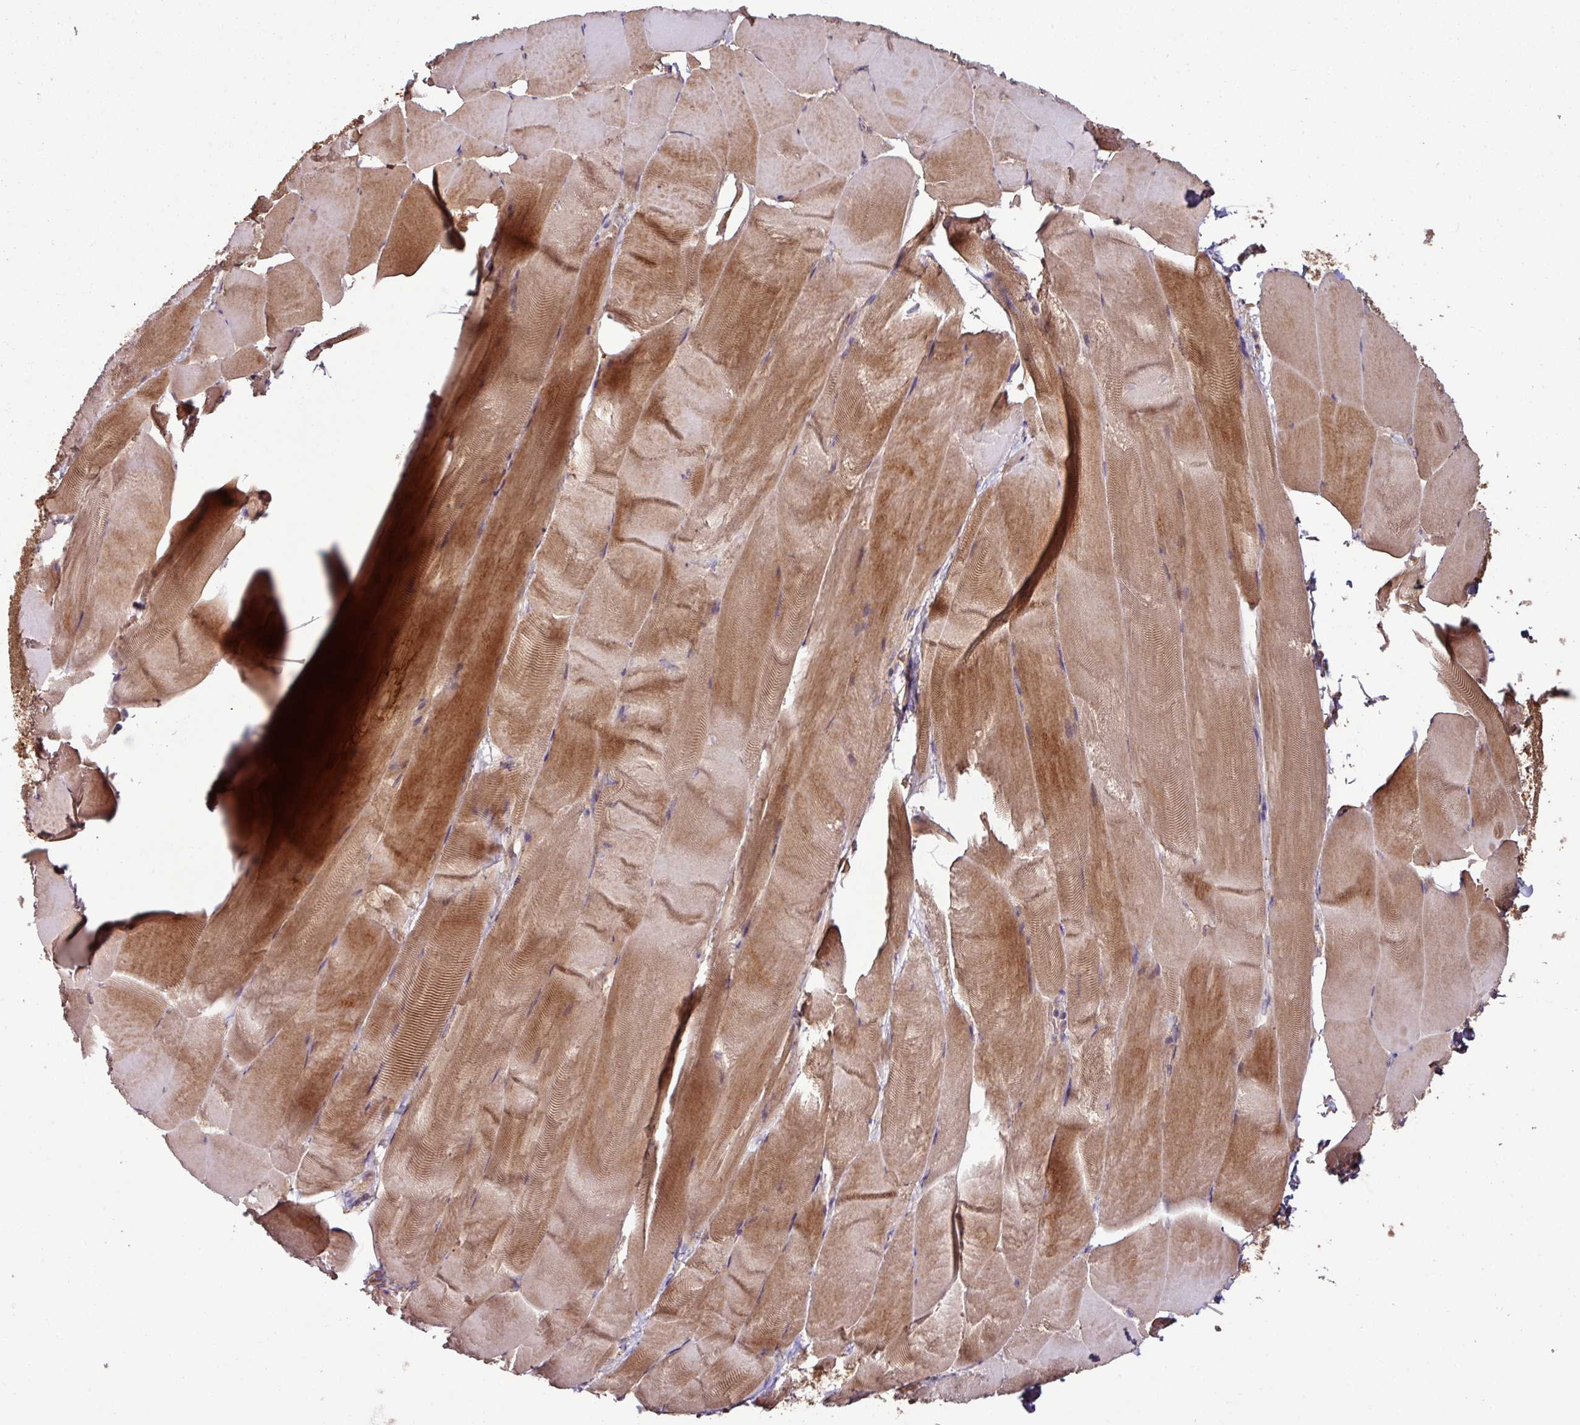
{"staining": {"intensity": "moderate", "quantity": "25%-75%", "location": "cytoplasmic/membranous"}, "tissue": "skeletal muscle", "cell_type": "Myocytes", "image_type": "normal", "snomed": [{"axis": "morphology", "description": "Normal tissue, NOS"}, {"axis": "topography", "description": "Skeletal muscle"}], "caption": "Benign skeletal muscle demonstrates moderate cytoplasmic/membranous expression in approximately 25%-75% of myocytes, visualized by immunohistochemistry.", "gene": "GNPDA1", "patient": {"sex": "female", "age": 64}}